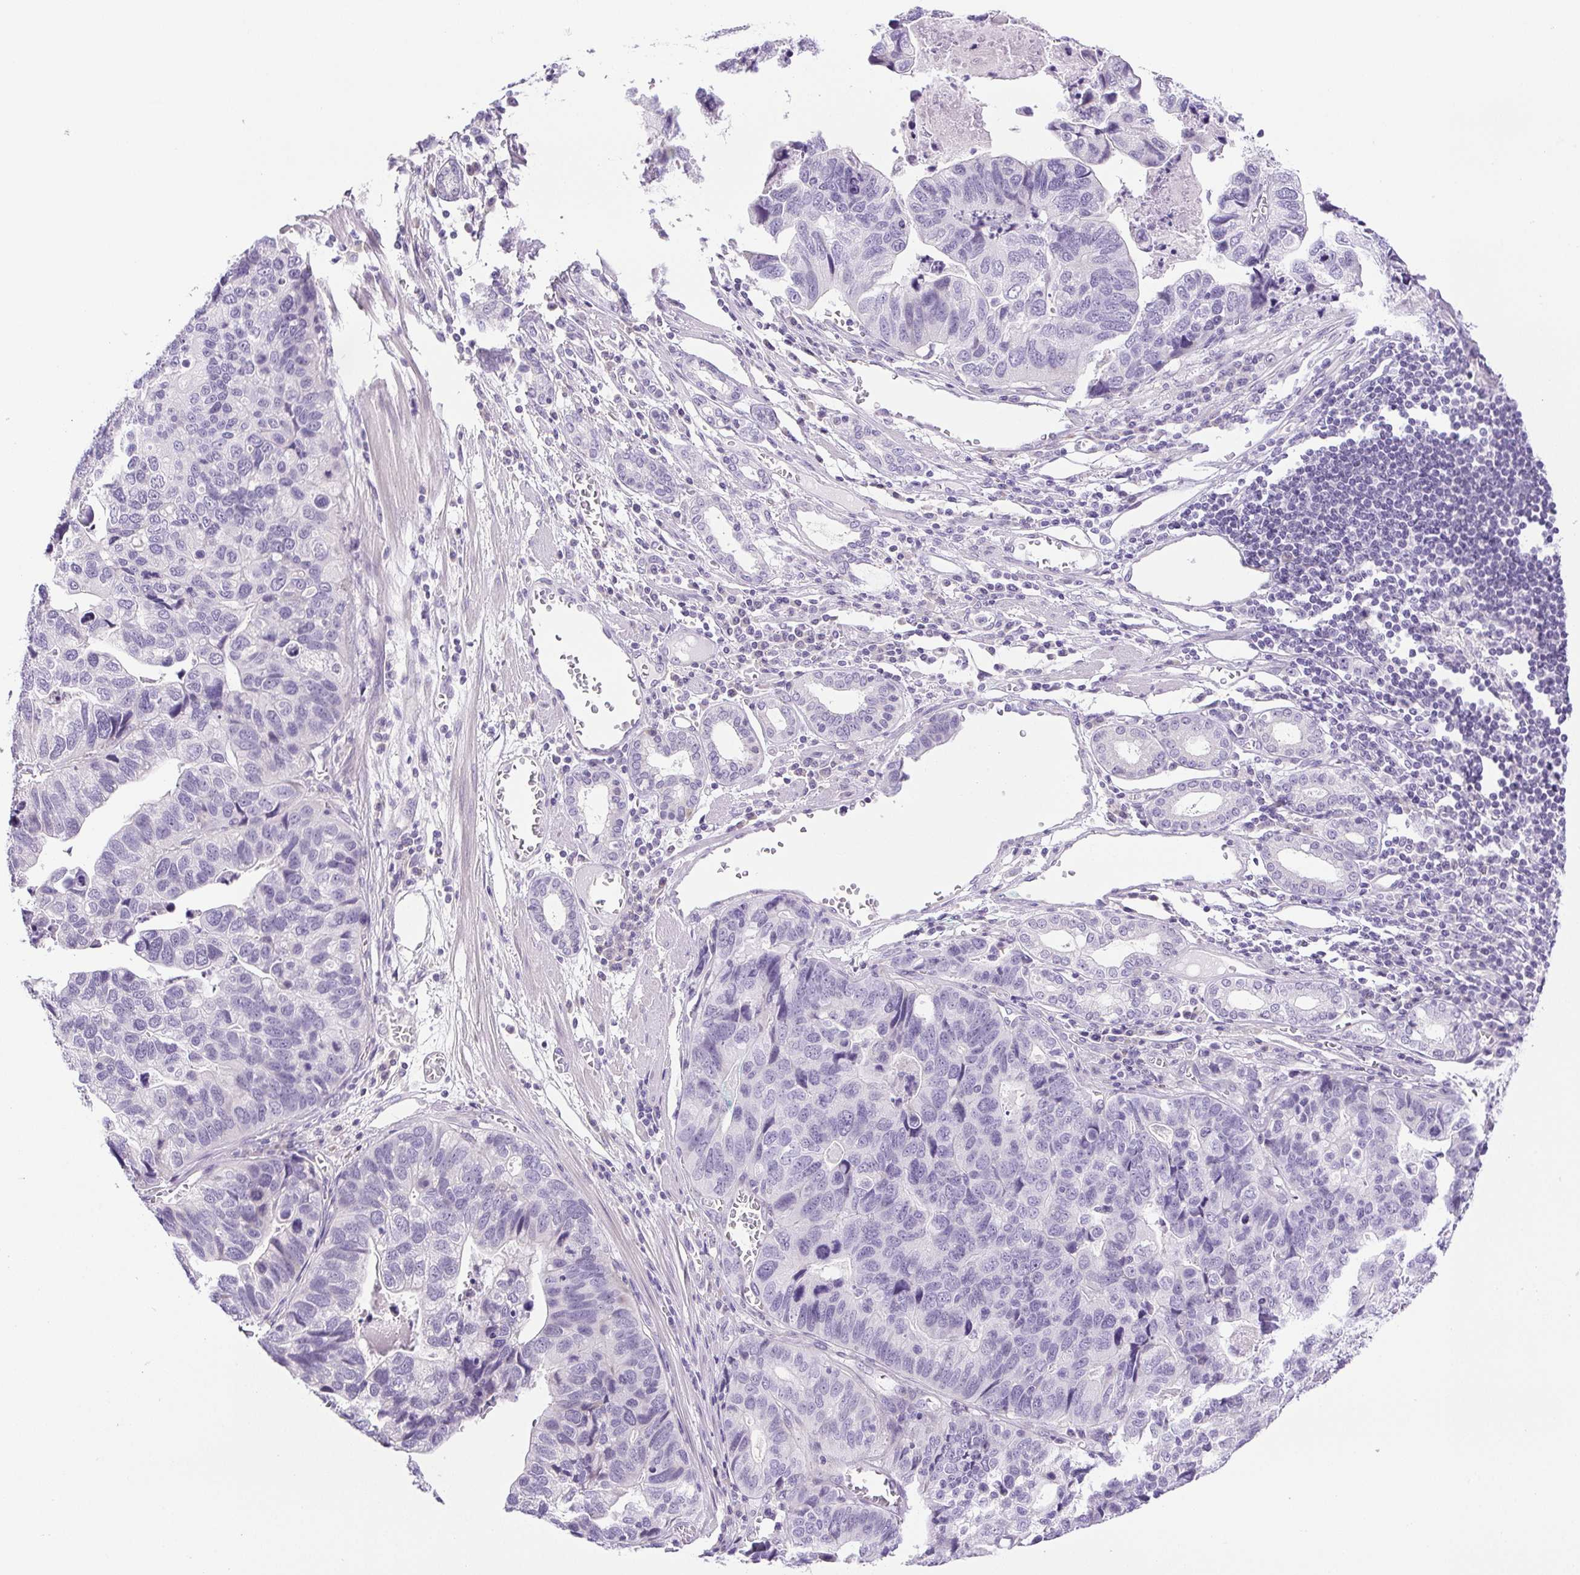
{"staining": {"intensity": "negative", "quantity": "none", "location": "none"}, "tissue": "stomach cancer", "cell_type": "Tumor cells", "image_type": "cancer", "snomed": [{"axis": "morphology", "description": "Adenocarcinoma, NOS"}, {"axis": "topography", "description": "Stomach, upper"}], "caption": "High magnification brightfield microscopy of stomach adenocarcinoma stained with DAB (3,3'-diaminobenzidine) (brown) and counterstained with hematoxylin (blue): tumor cells show no significant staining. (DAB (3,3'-diaminobenzidine) immunohistochemistry (IHC) with hematoxylin counter stain).", "gene": "PAPPA2", "patient": {"sex": "female", "age": 67}}